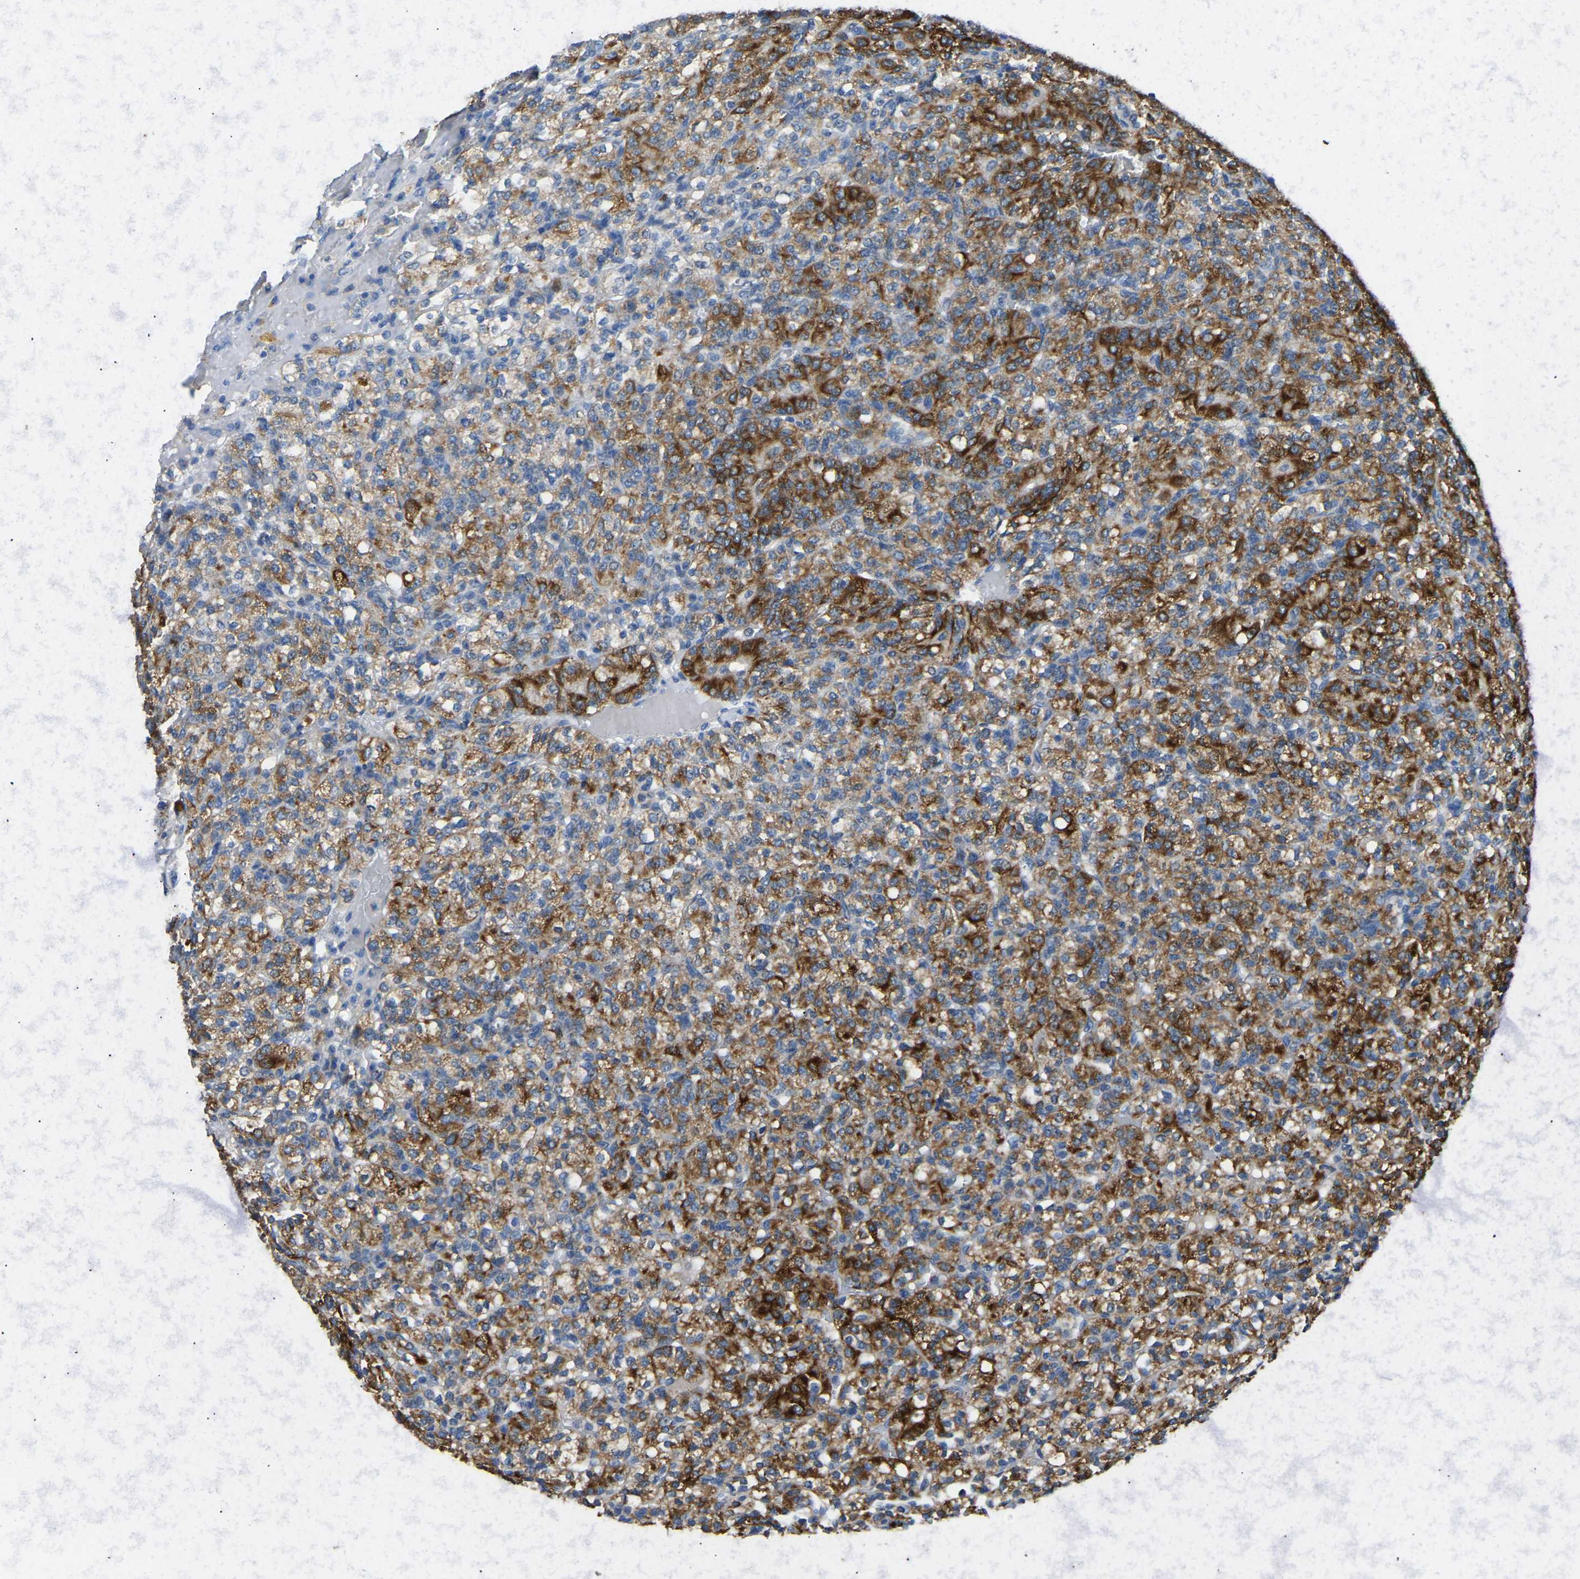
{"staining": {"intensity": "strong", "quantity": ">75%", "location": "cytoplasmic/membranous"}, "tissue": "renal cancer", "cell_type": "Tumor cells", "image_type": "cancer", "snomed": [{"axis": "morphology", "description": "Adenocarcinoma, NOS"}, {"axis": "topography", "description": "Kidney"}], "caption": "Immunohistochemistry staining of adenocarcinoma (renal), which demonstrates high levels of strong cytoplasmic/membranous positivity in about >75% of tumor cells indicating strong cytoplasmic/membranous protein positivity. The staining was performed using DAB (brown) for protein detection and nuclei were counterstained in hematoxylin (blue).", "gene": "ZNF200", "patient": {"sex": "male", "age": 77}}